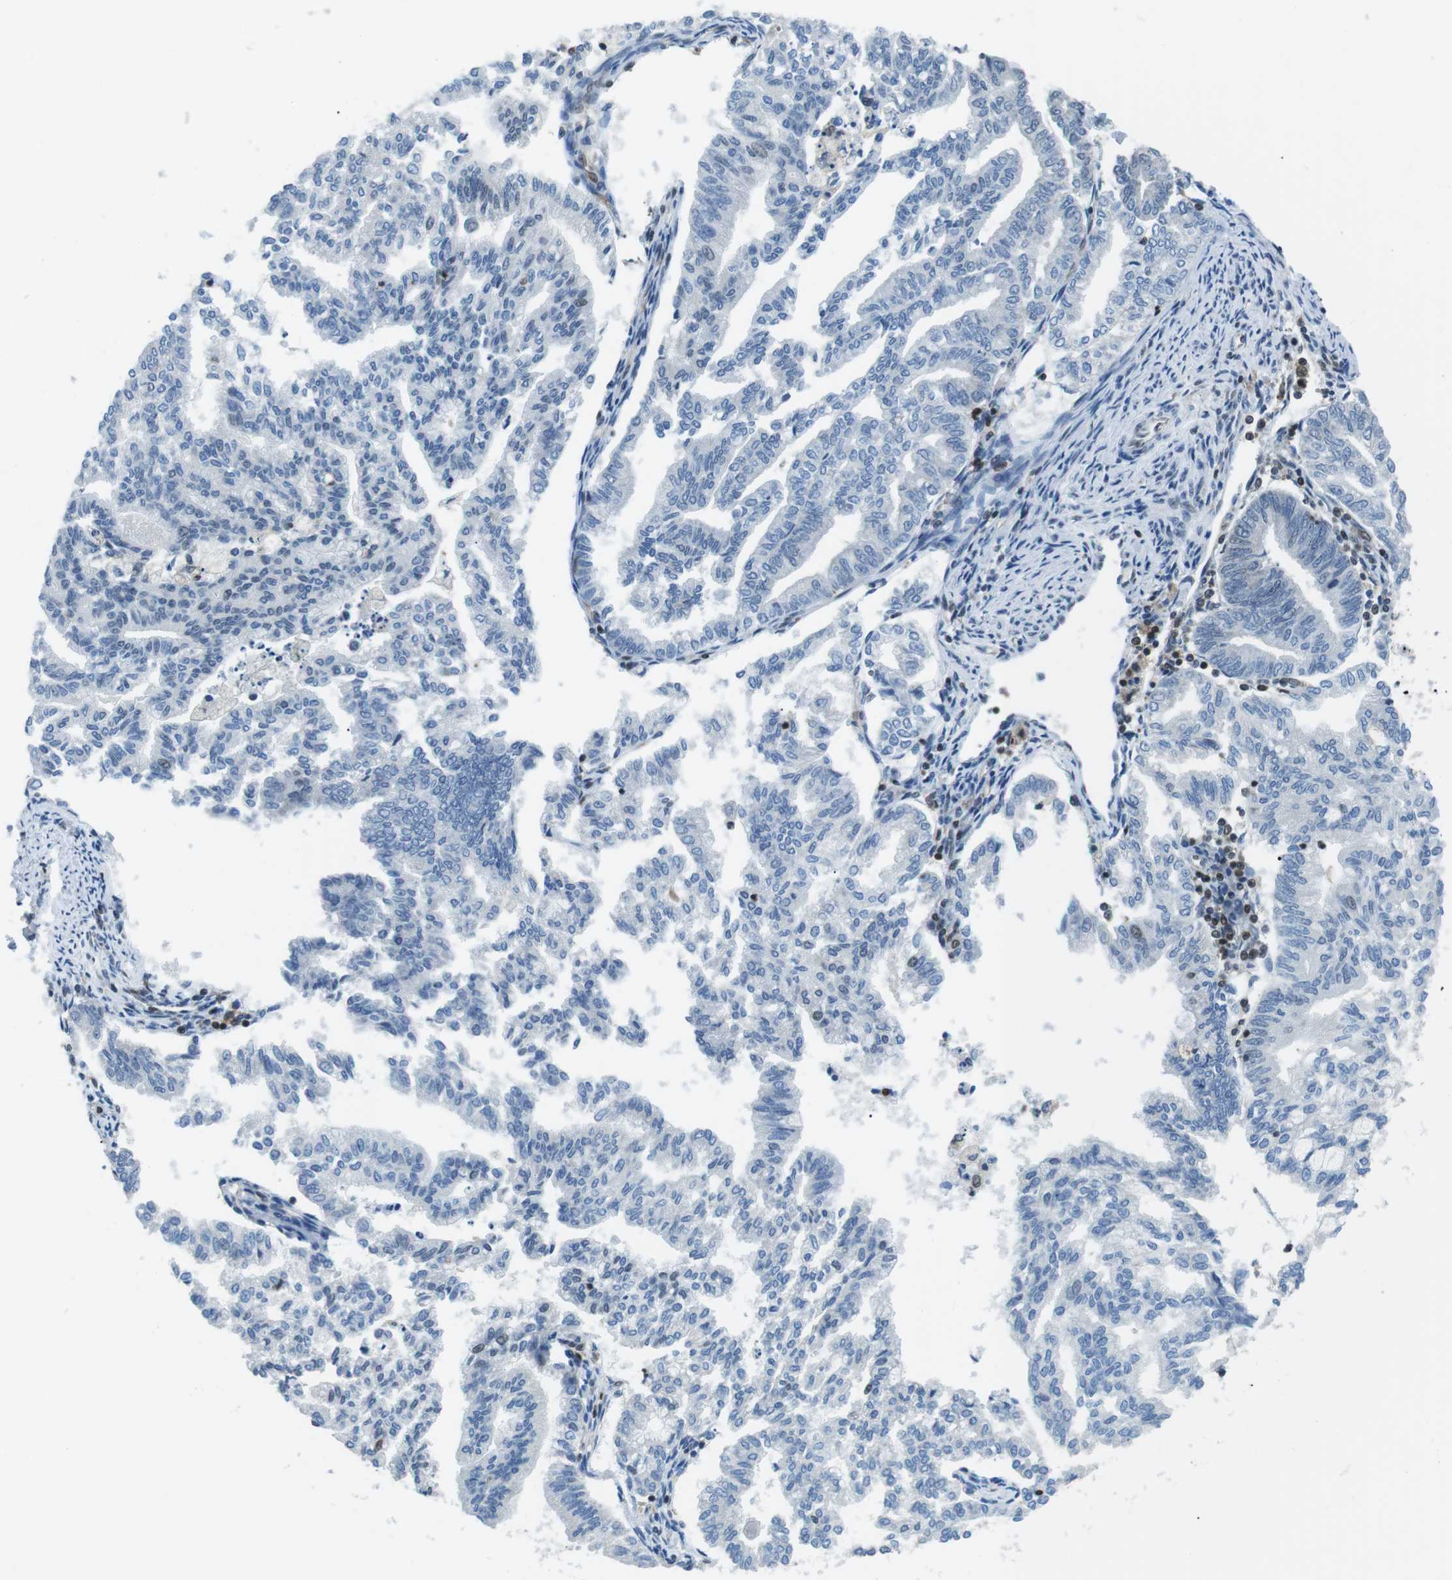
{"staining": {"intensity": "negative", "quantity": "none", "location": "none"}, "tissue": "endometrial cancer", "cell_type": "Tumor cells", "image_type": "cancer", "snomed": [{"axis": "morphology", "description": "Adenocarcinoma, NOS"}, {"axis": "topography", "description": "Endometrium"}], "caption": "IHC micrograph of neoplastic tissue: human endometrial cancer (adenocarcinoma) stained with DAB displays no significant protein positivity in tumor cells. The staining was performed using DAB (3,3'-diaminobenzidine) to visualize the protein expression in brown, while the nuclei were stained in blue with hematoxylin (Magnification: 20x).", "gene": "STK10", "patient": {"sex": "female", "age": 79}}